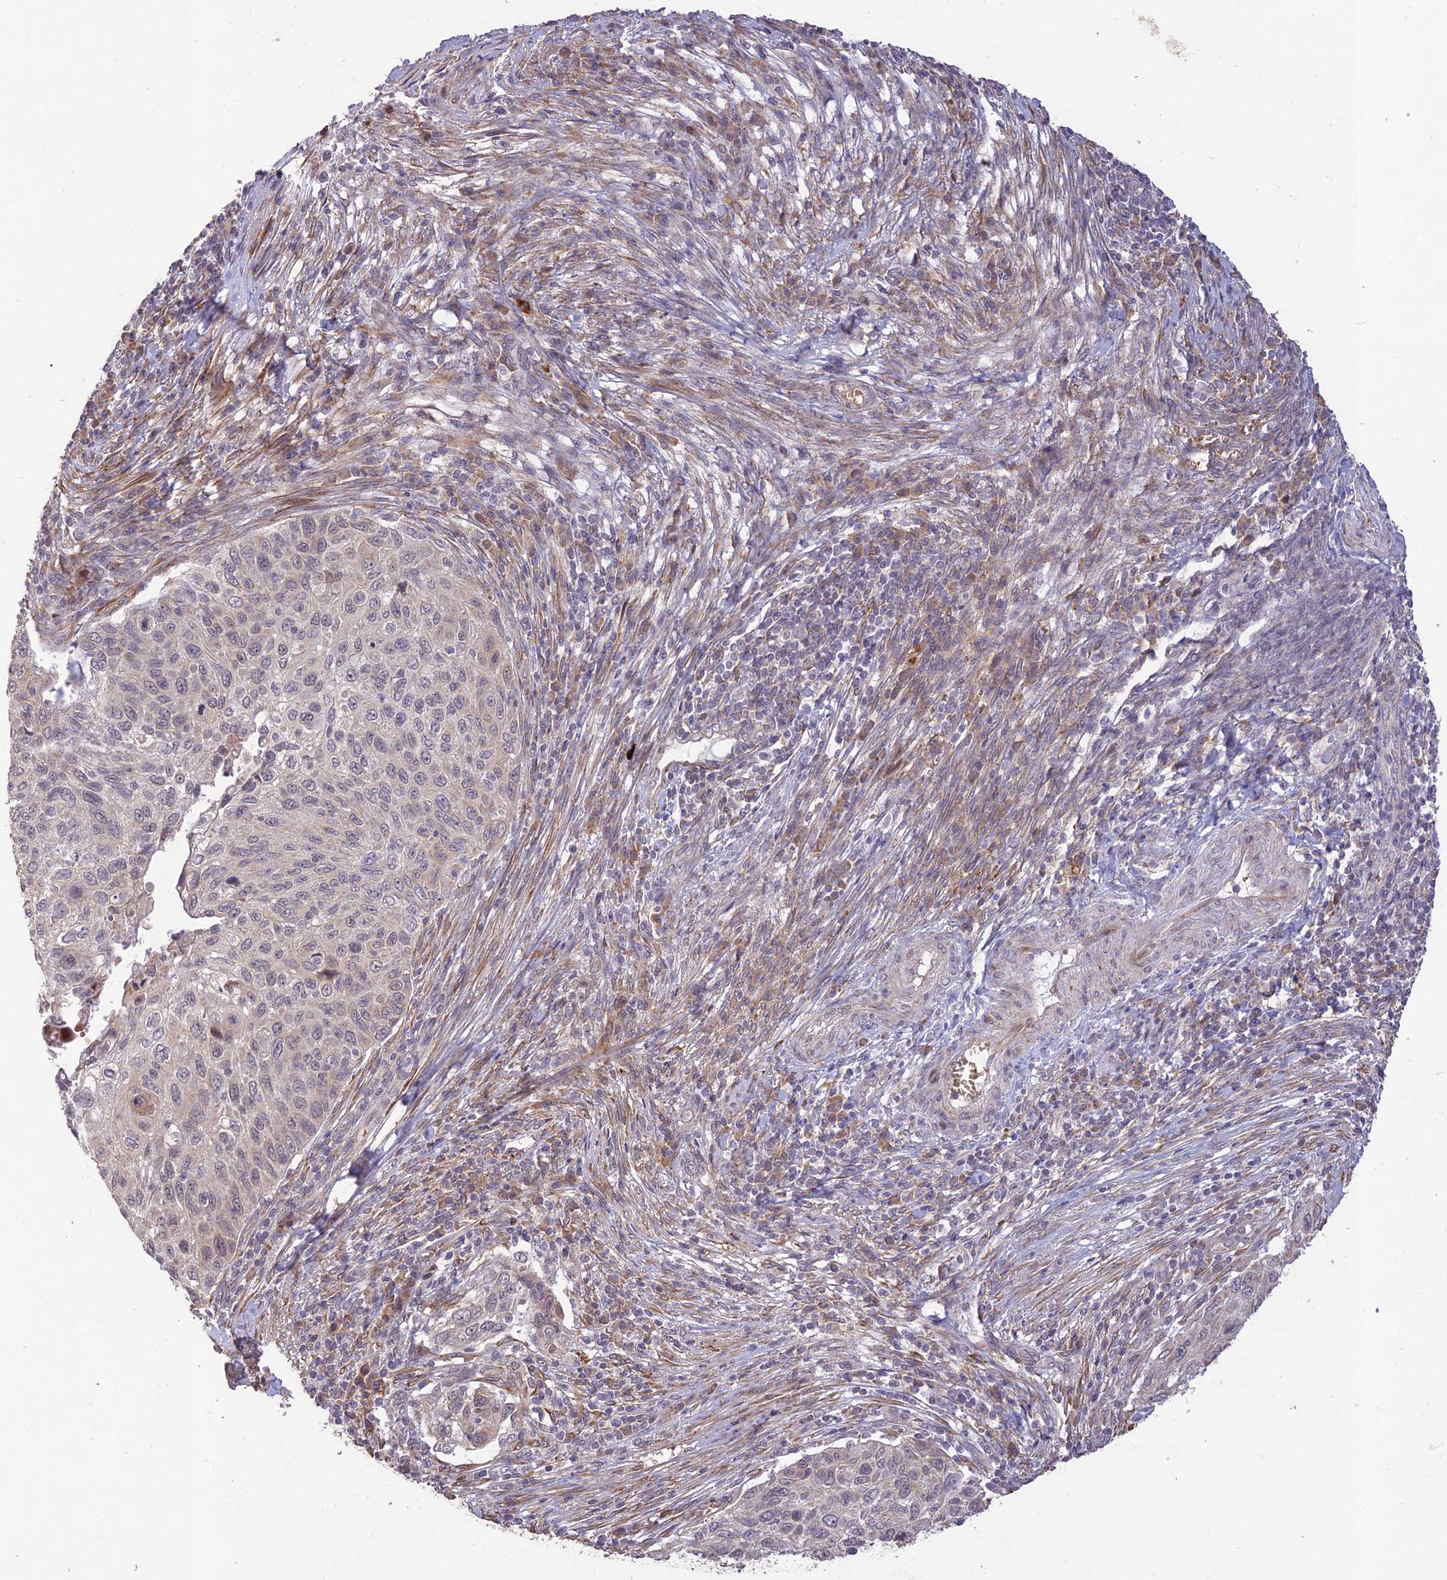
{"staining": {"intensity": "negative", "quantity": "none", "location": "none"}, "tissue": "cervical cancer", "cell_type": "Tumor cells", "image_type": "cancer", "snomed": [{"axis": "morphology", "description": "Squamous cell carcinoma, NOS"}, {"axis": "topography", "description": "Cervix"}], "caption": "A high-resolution image shows IHC staining of cervical squamous cell carcinoma, which demonstrates no significant staining in tumor cells.", "gene": "PPP1R11", "patient": {"sex": "female", "age": 70}}